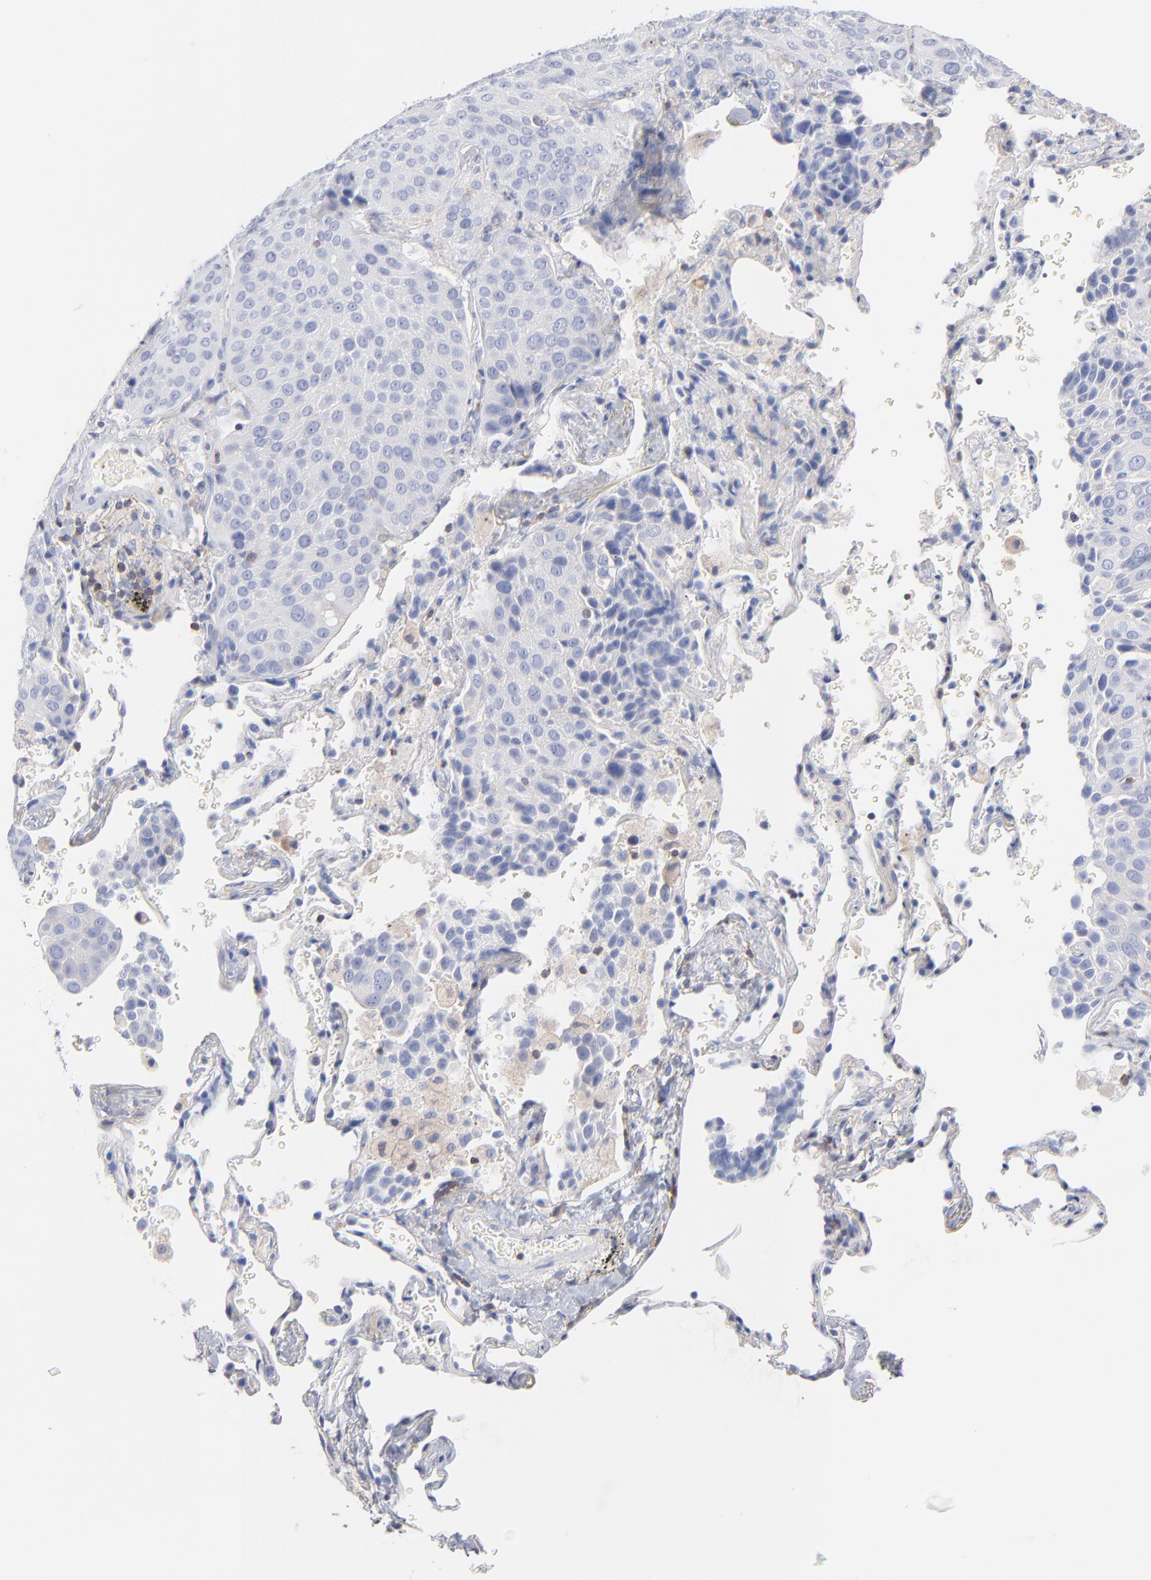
{"staining": {"intensity": "negative", "quantity": "none", "location": "none"}, "tissue": "lung cancer", "cell_type": "Tumor cells", "image_type": "cancer", "snomed": [{"axis": "morphology", "description": "Squamous cell carcinoma, NOS"}, {"axis": "topography", "description": "Lung"}], "caption": "The photomicrograph shows no staining of tumor cells in lung squamous cell carcinoma.", "gene": "SEPTIN6", "patient": {"sex": "male", "age": 54}}